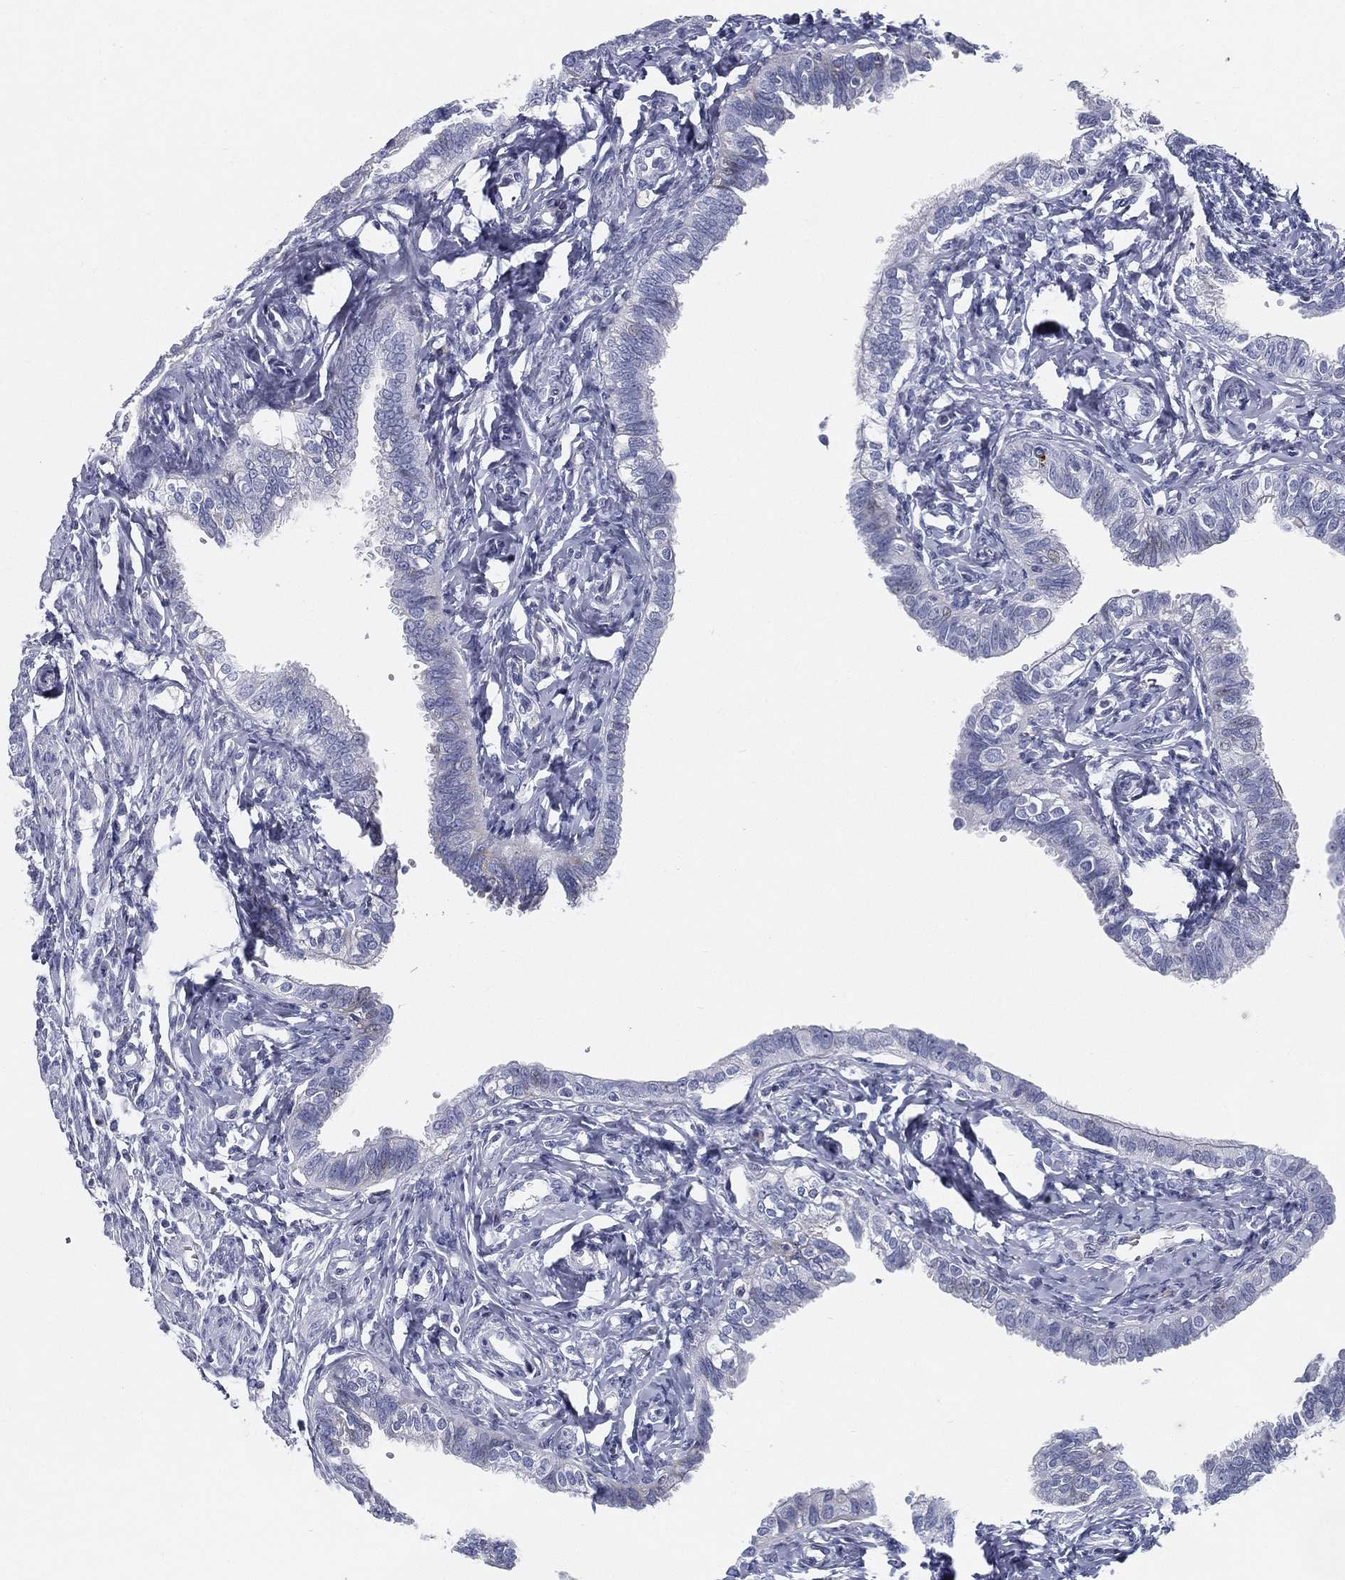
{"staining": {"intensity": "negative", "quantity": "none", "location": "none"}, "tissue": "fallopian tube", "cell_type": "Glandular cells", "image_type": "normal", "snomed": [{"axis": "morphology", "description": "Normal tissue, NOS"}, {"axis": "topography", "description": "Fallopian tube"}], "caption": "IHC histopathology image of unremarkable fallopian tube: human fallopian tube stained with DAB exhibits no significant protein positivity in glandular cells.", "gene": "SPPL2C", "patient": {"sex": "female", "age": 54}}